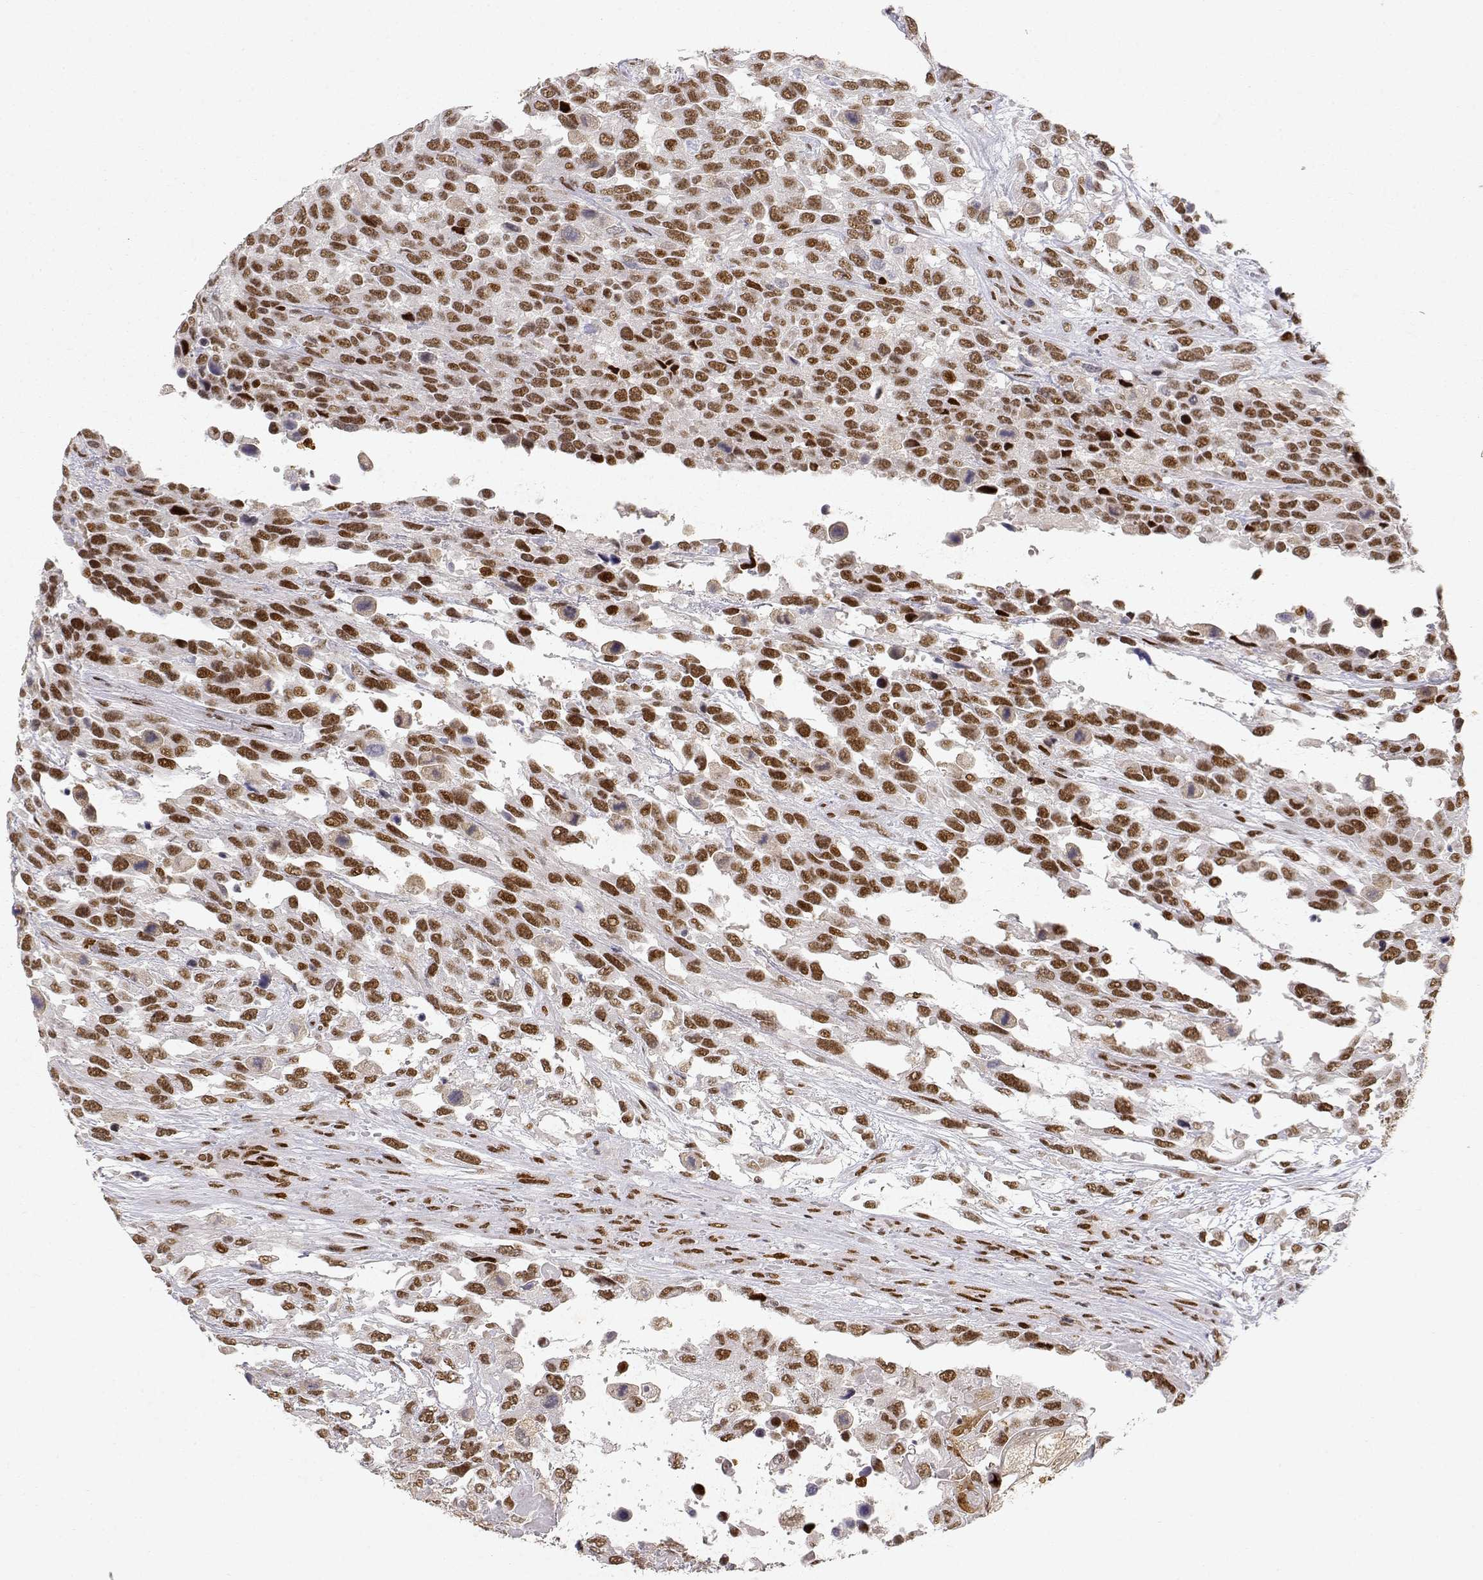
{"staining": {"intensity": "moderate", "quantity": ">75%", "location": "nuclear"}, "tissue": "urothelial cancer", "cell_type": "Tumor cells", "image_type": "cancer", "snomed": [{"axis": "morphology", "description": "Urothelial carcinoma, High grade"}, {"axis": "topography", "description": "Urinary bladder"}], "caption": "IHC (DAB) staining of urothelial carcinoma (high-grade) reveals moderate nuclear protein positivity in approximately >75% of tumor cells.", "gene": "RSF1", "patient": {"sex": "female", "age": 70}}